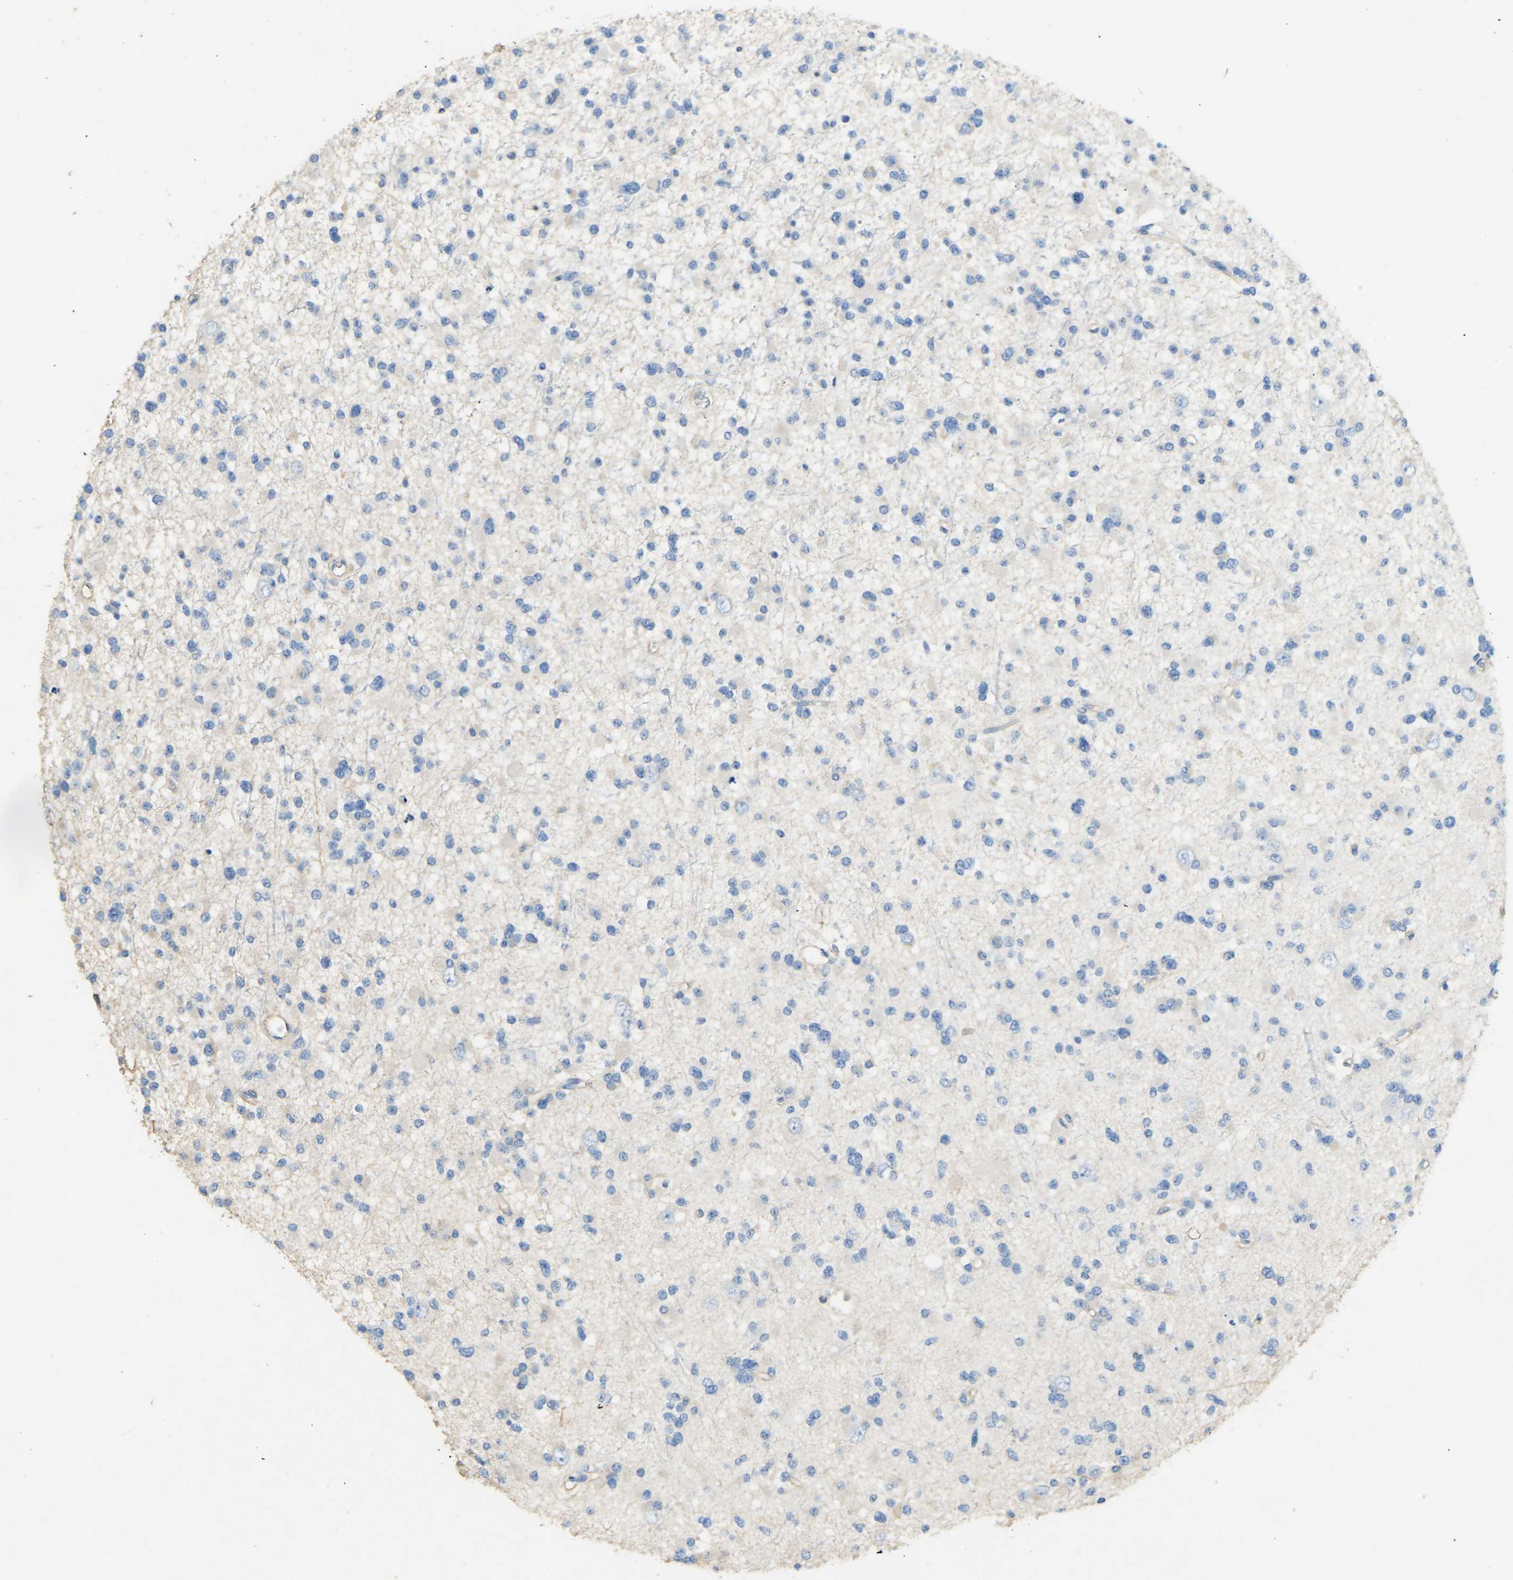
{"staining": {"intensity": "negative", "quantity": "none", "location": "none"}, "tissue": "glioma", "cell_type": "Tumor cells", "image_type": "cancer", "snomed": [{"axis": "morphology", "description": "Glioma, malignant, Low grade"}, {"axis": "topography", "description": "Brain"}], "caption": "Immunohistochemical staining of glioma displays no significant positivity in tumor cells.", "gene": "TECTA", "patient": {"sex": "female", "age": 22}}